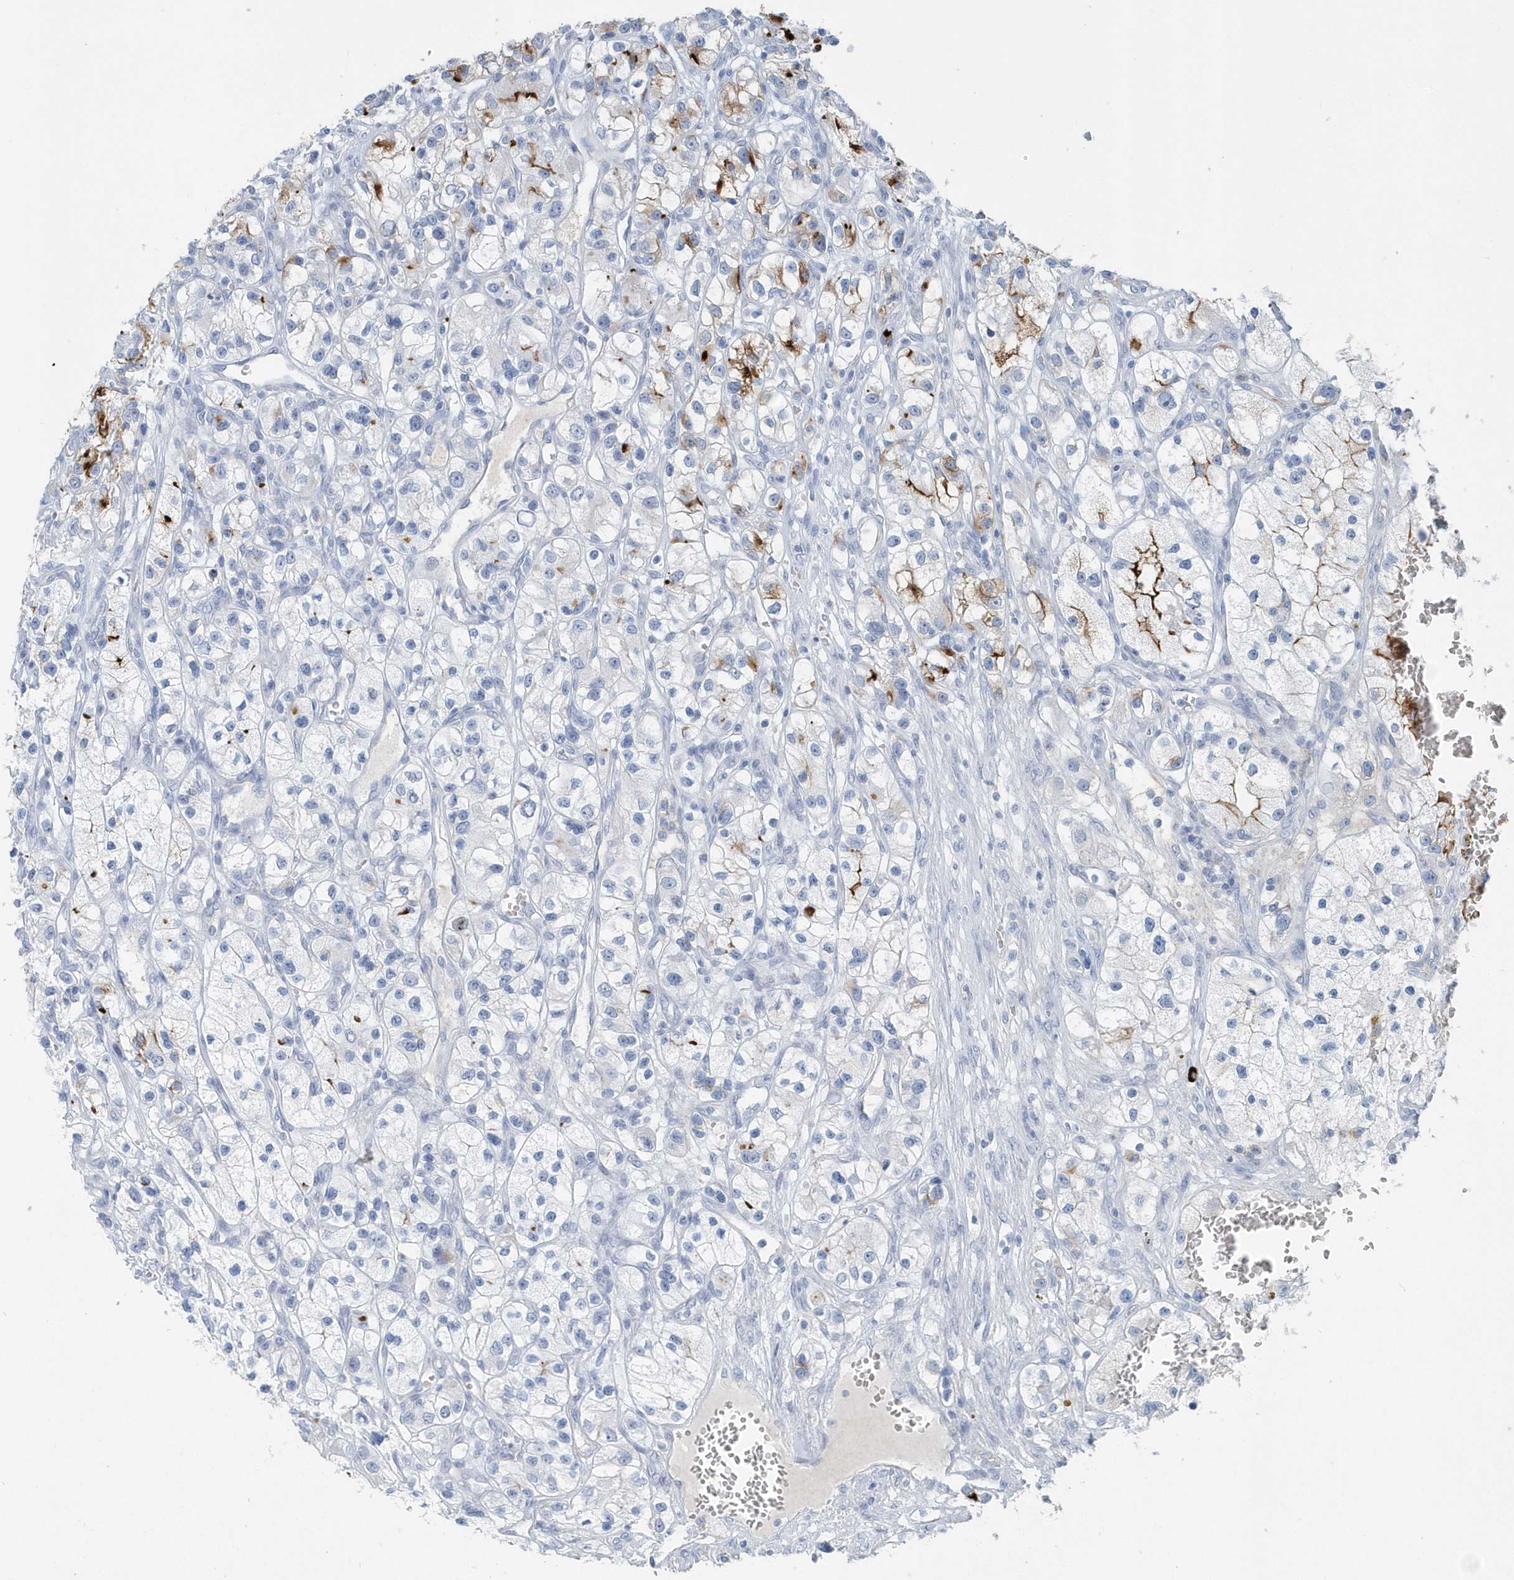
{"staining": {"intensity": "moderate", "quantity": "<25%", "location": "cytoplasmic/membranous"}, "tissue": "renal cancer", "cell_type": "Tumor cells", "image_type": "cancer", "snomed": [{"axis": "morphology", "description": "Adenocarcinoma, NOS"}, {"axis": "topography", "description": "Kidney"}], "caption": "This image exhibits immunohistochemistry staining of human renal cancer, with low moderate cytoplasmic/membranous expression in approximately <25% of tumor cells.", "gene": "JCHAIN", "patient": {"sex": "female", "age": 57}}